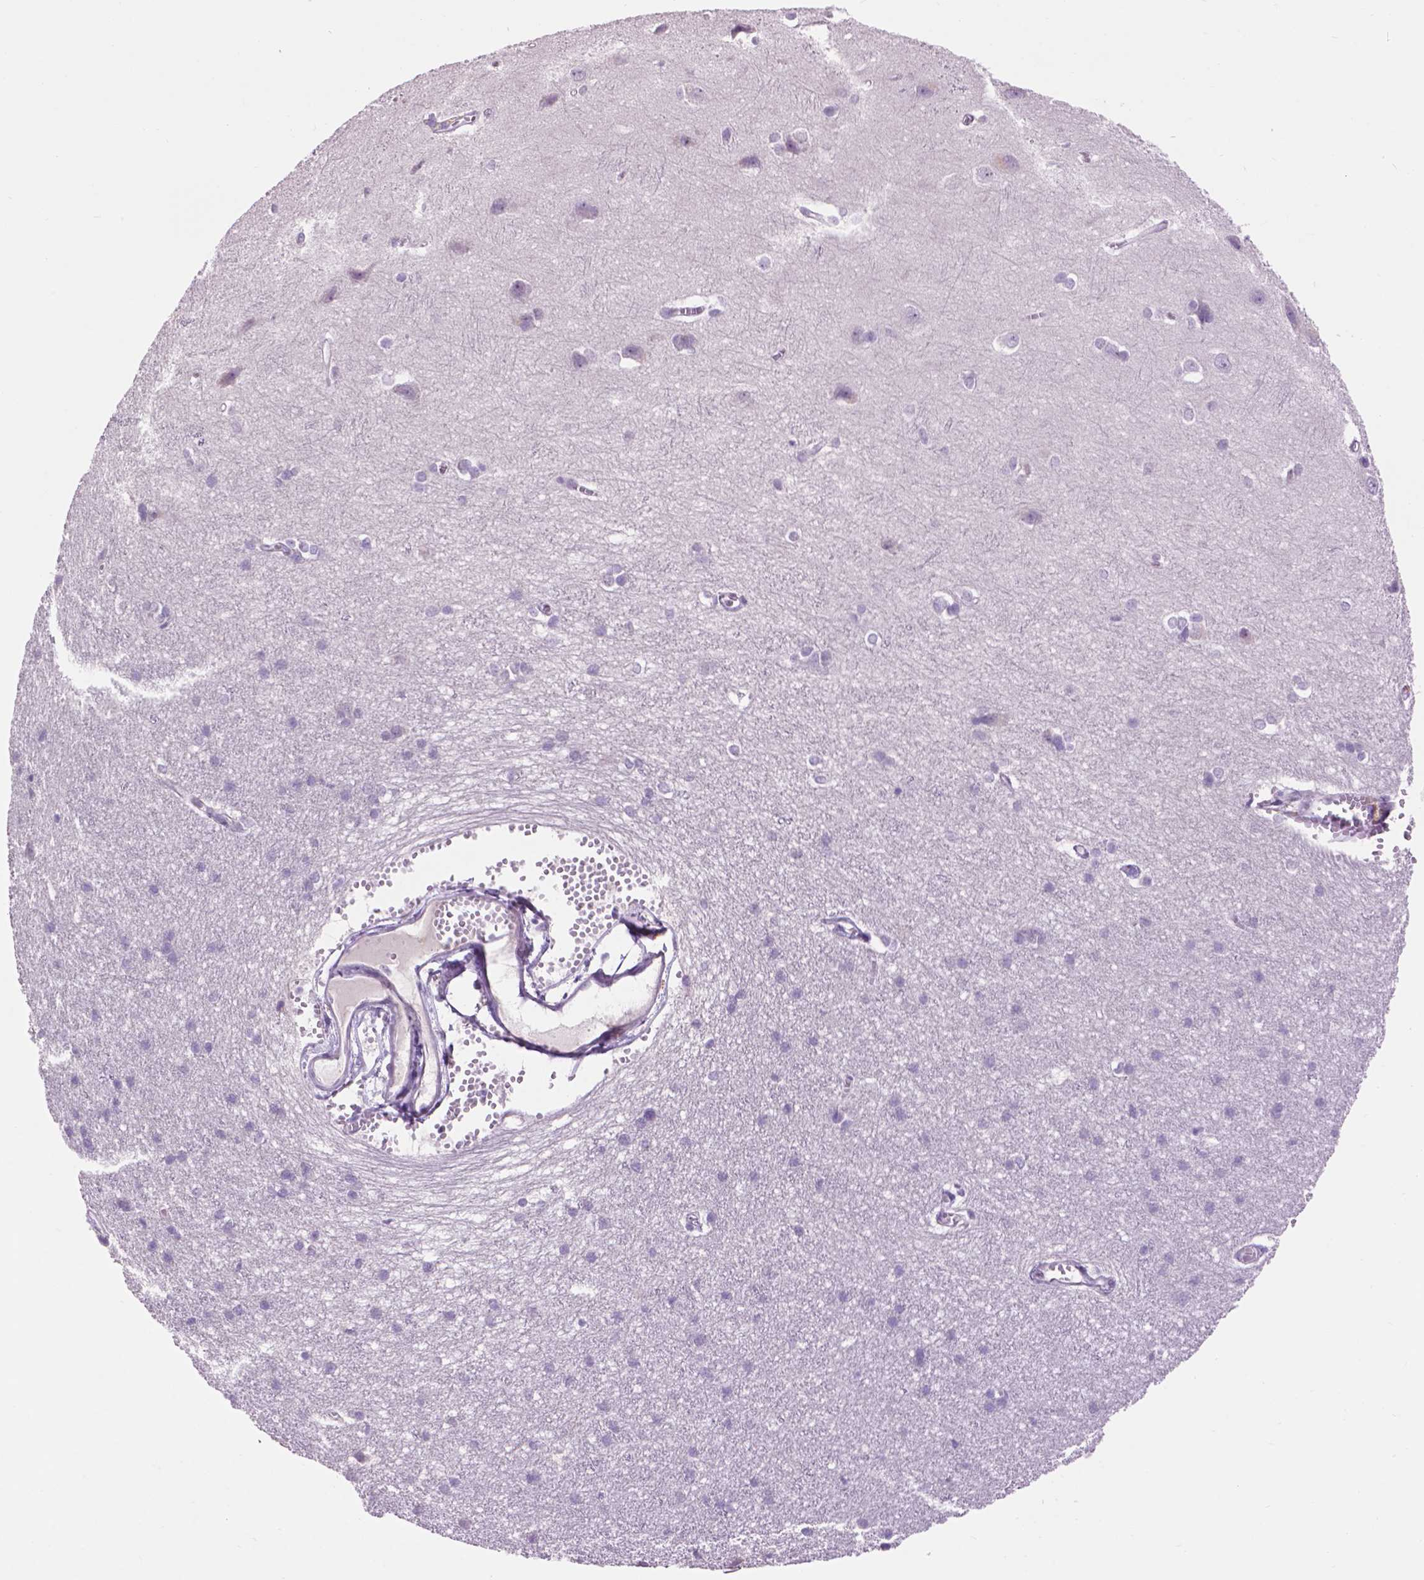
{"staining": {"intensity": "negative", "quantity": "none", "location": "none"}, "tissue": "cerebral cortex", "cell_type": "Endothelial cells", "image_type": "normal", "snomed": [{"axis": "morphology", "description": "Normal tissue, NOS"}, {"axis": "topography", "description": "Cerebral cortex"}], "caption": "High power microscopy micrograph of an IHC image of unremarkable cerebral cortex, revealing no significant expression in endothelial cells. The staining was performed using DAB (3,3'-diaminobenzidine) to visualize the protein expression in brown, while the nuclei were stained in blue with hematoxylin (Magnification: 20x).", "gene": "CRYBA4", "patient": {"sex": "male", "age": 37}}